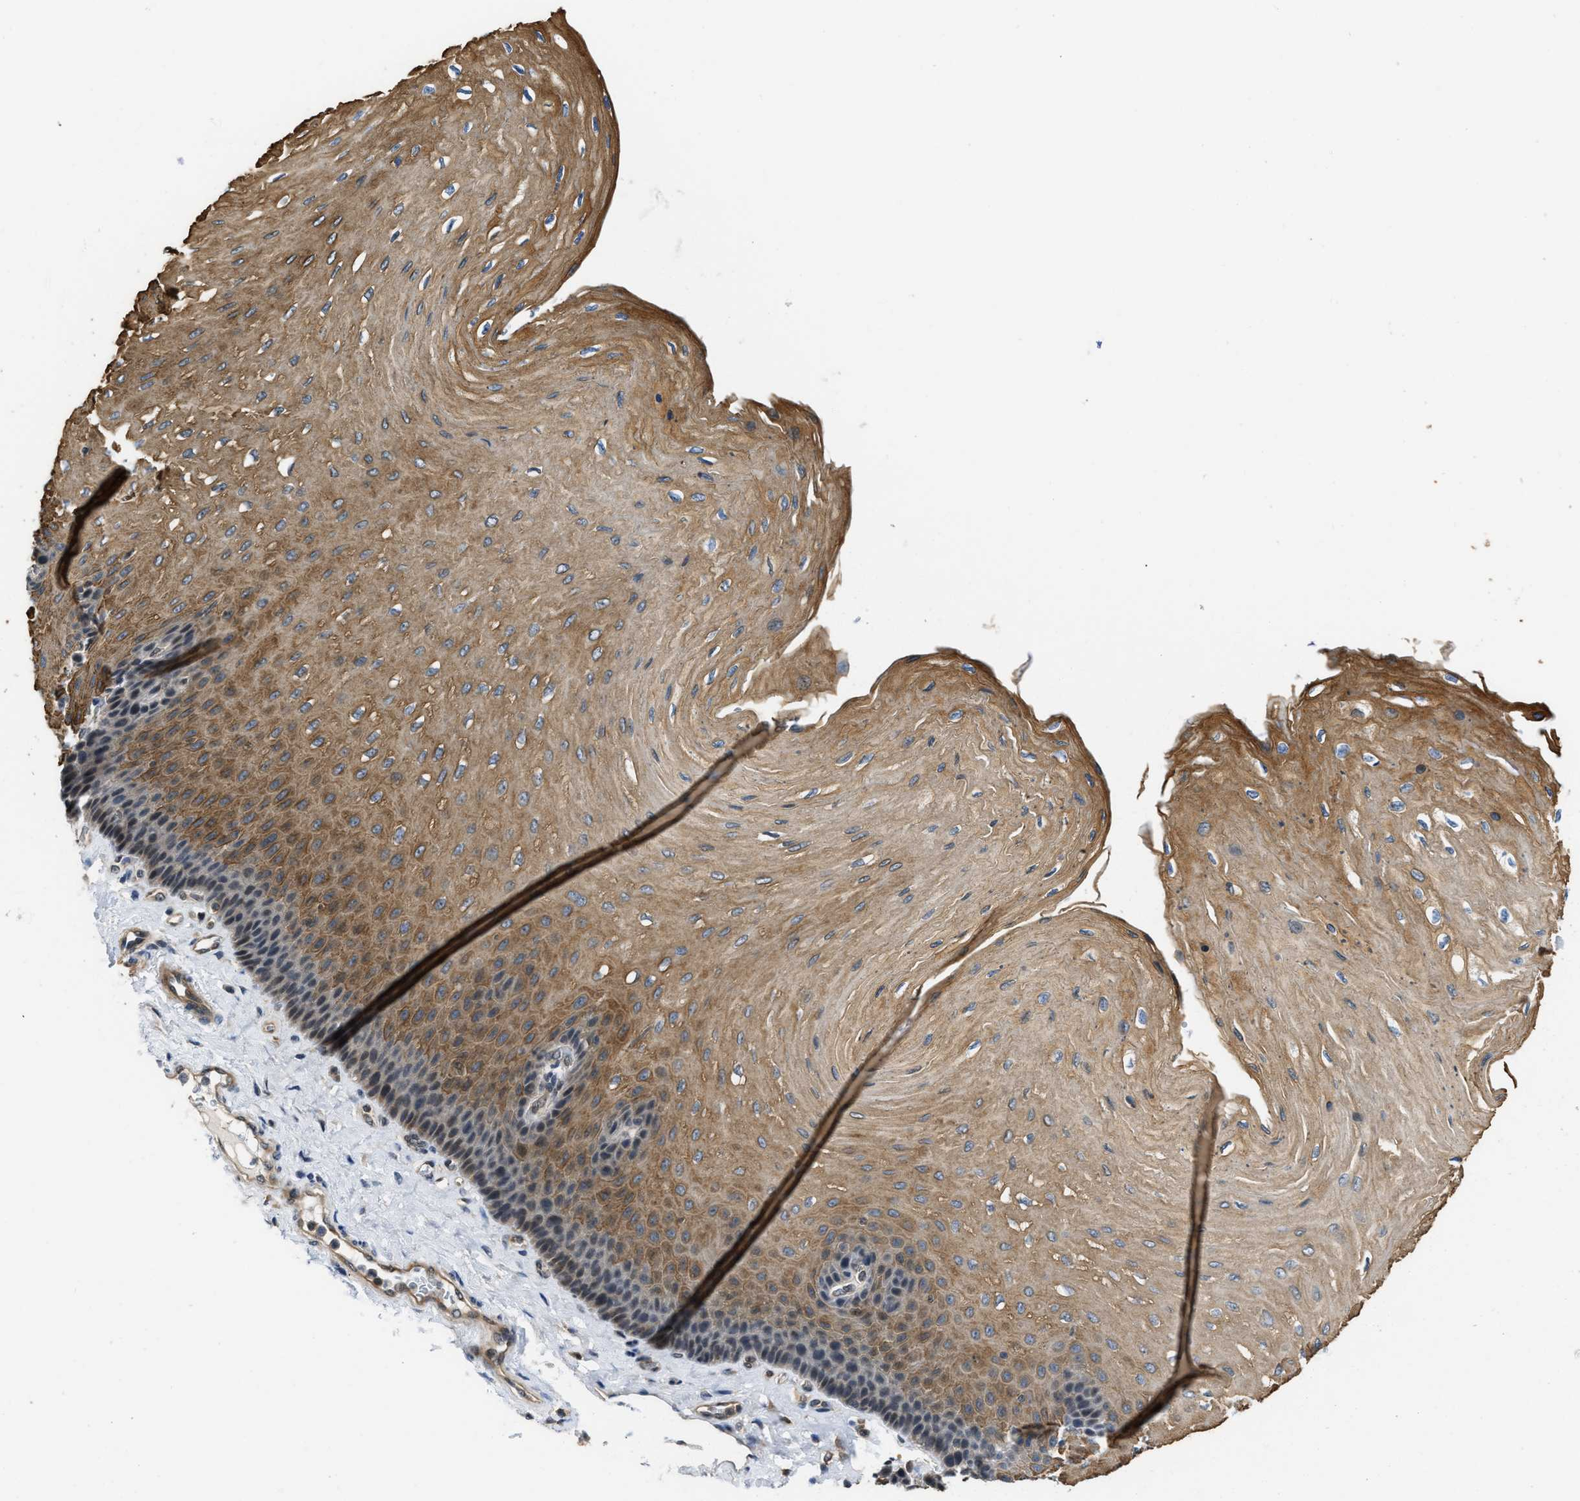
{"staining": {"intensity": "moderate", "quantity": ">75%", "location": "cytoplasmic/membranous"}, "tissue": "esophagus", "cell_type": "Squamous epithelial cells", "image_type": "normal", "snomed": [{"axis": "morphology", "description": "Normal tissue, NOS"}, {"axis": "topography", "description": "Esophagus"}], "caption": "Protein staining exhibits moderate cytoplasmic/membranous staining in about >75% of squamous epithelial cells in benign esophagus.", "gene": "TES", "patient": {"sex": "female", "age": 72}}